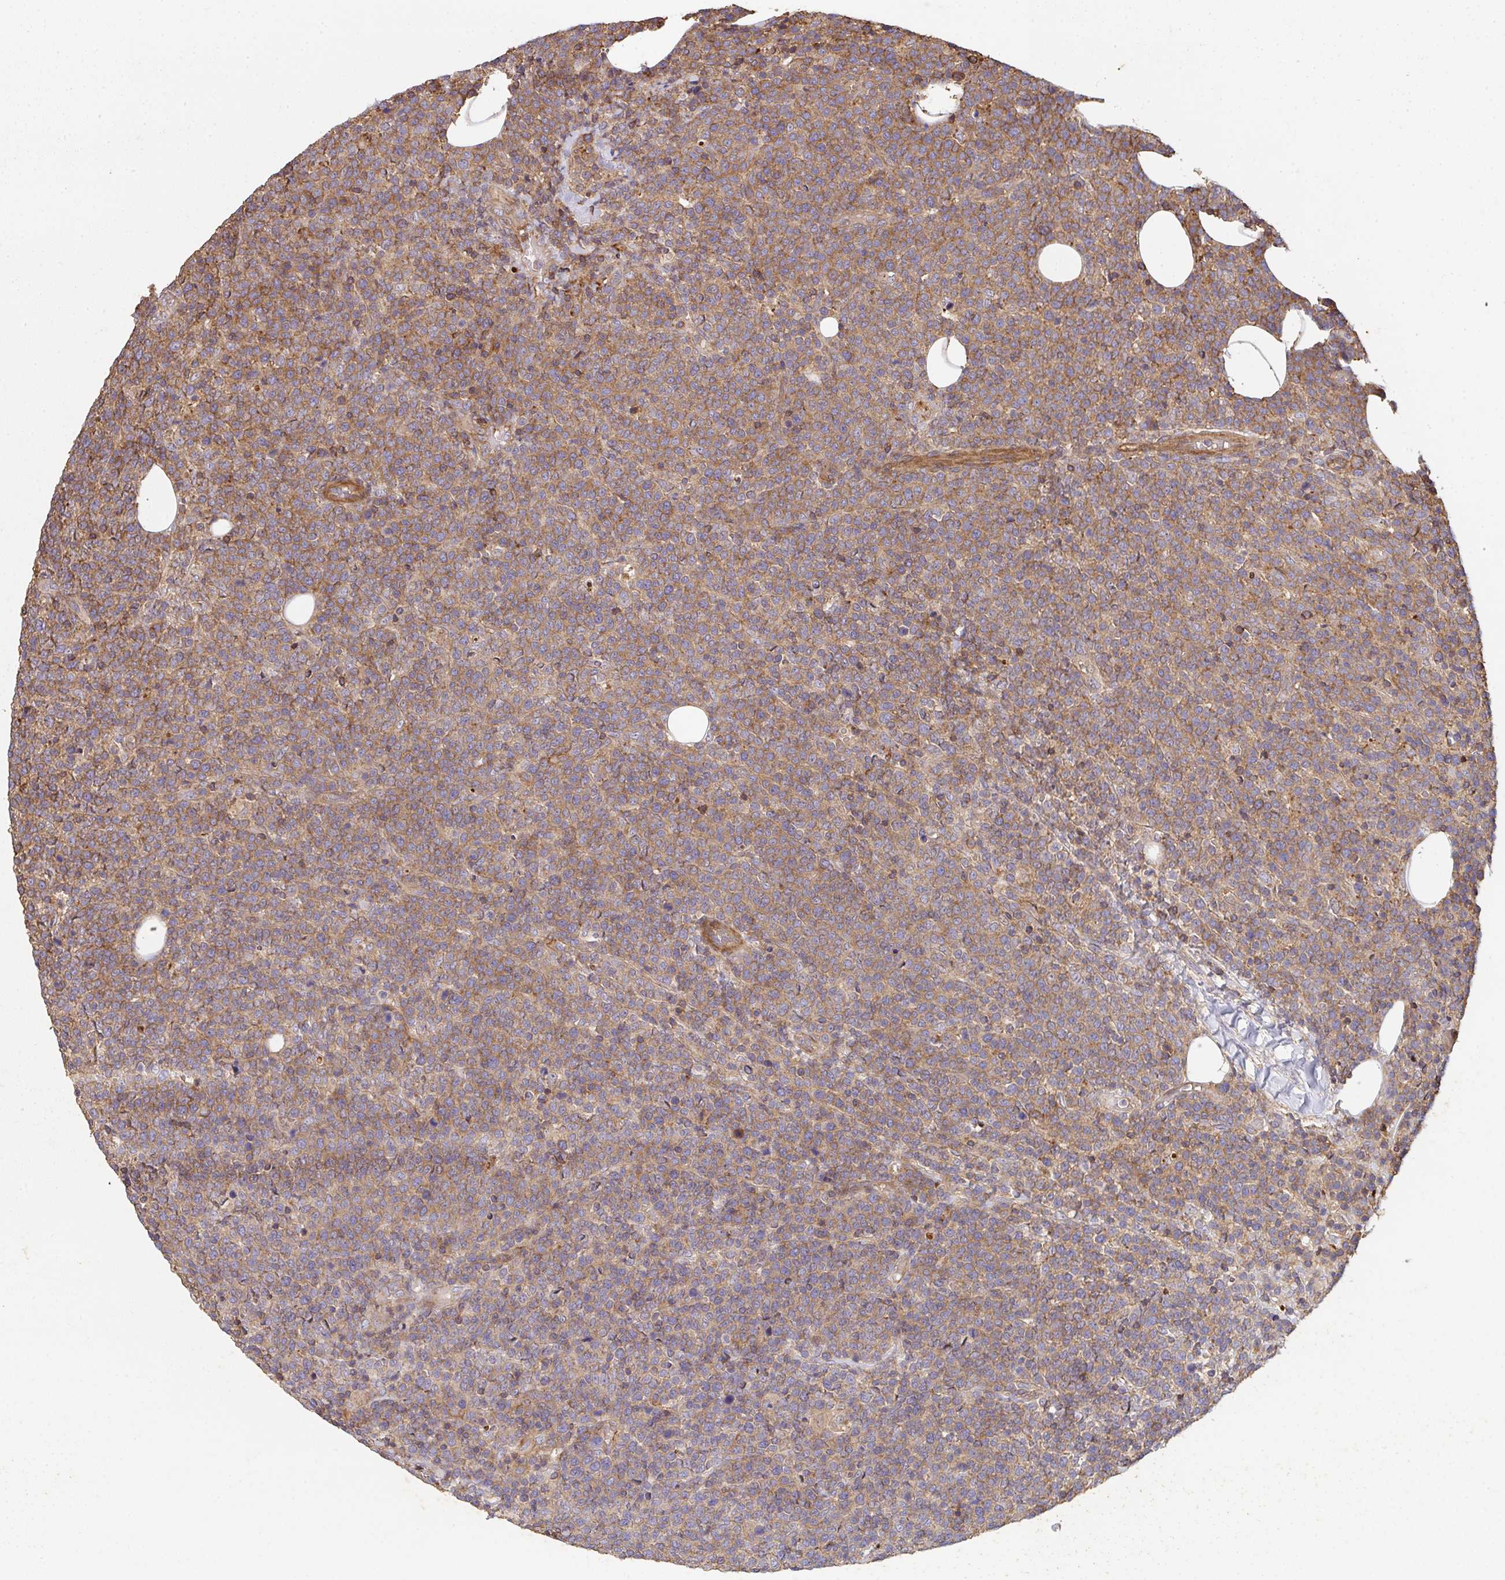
{"staining": {"intensity": "moderate", "quantity": ">75%", "location": "cytoplasmic/membranous"}, "tissue": "lymphoma", "cell_type": "Tumor cells", "image_type": "cancer", "snomed": [{"axis": "morphology", "description": "Malignant lymphoma, non-Hodgkin's type, High grade"}, {"axis": "topography", "description": "Lymph node"}], "caption": "A brown stain shows moderate cytoplasmic/membranous expression of a protein in human lymphoma tumor cells.", "gene": "TNMD", "patient": {"sex": "male", "age": 61}}